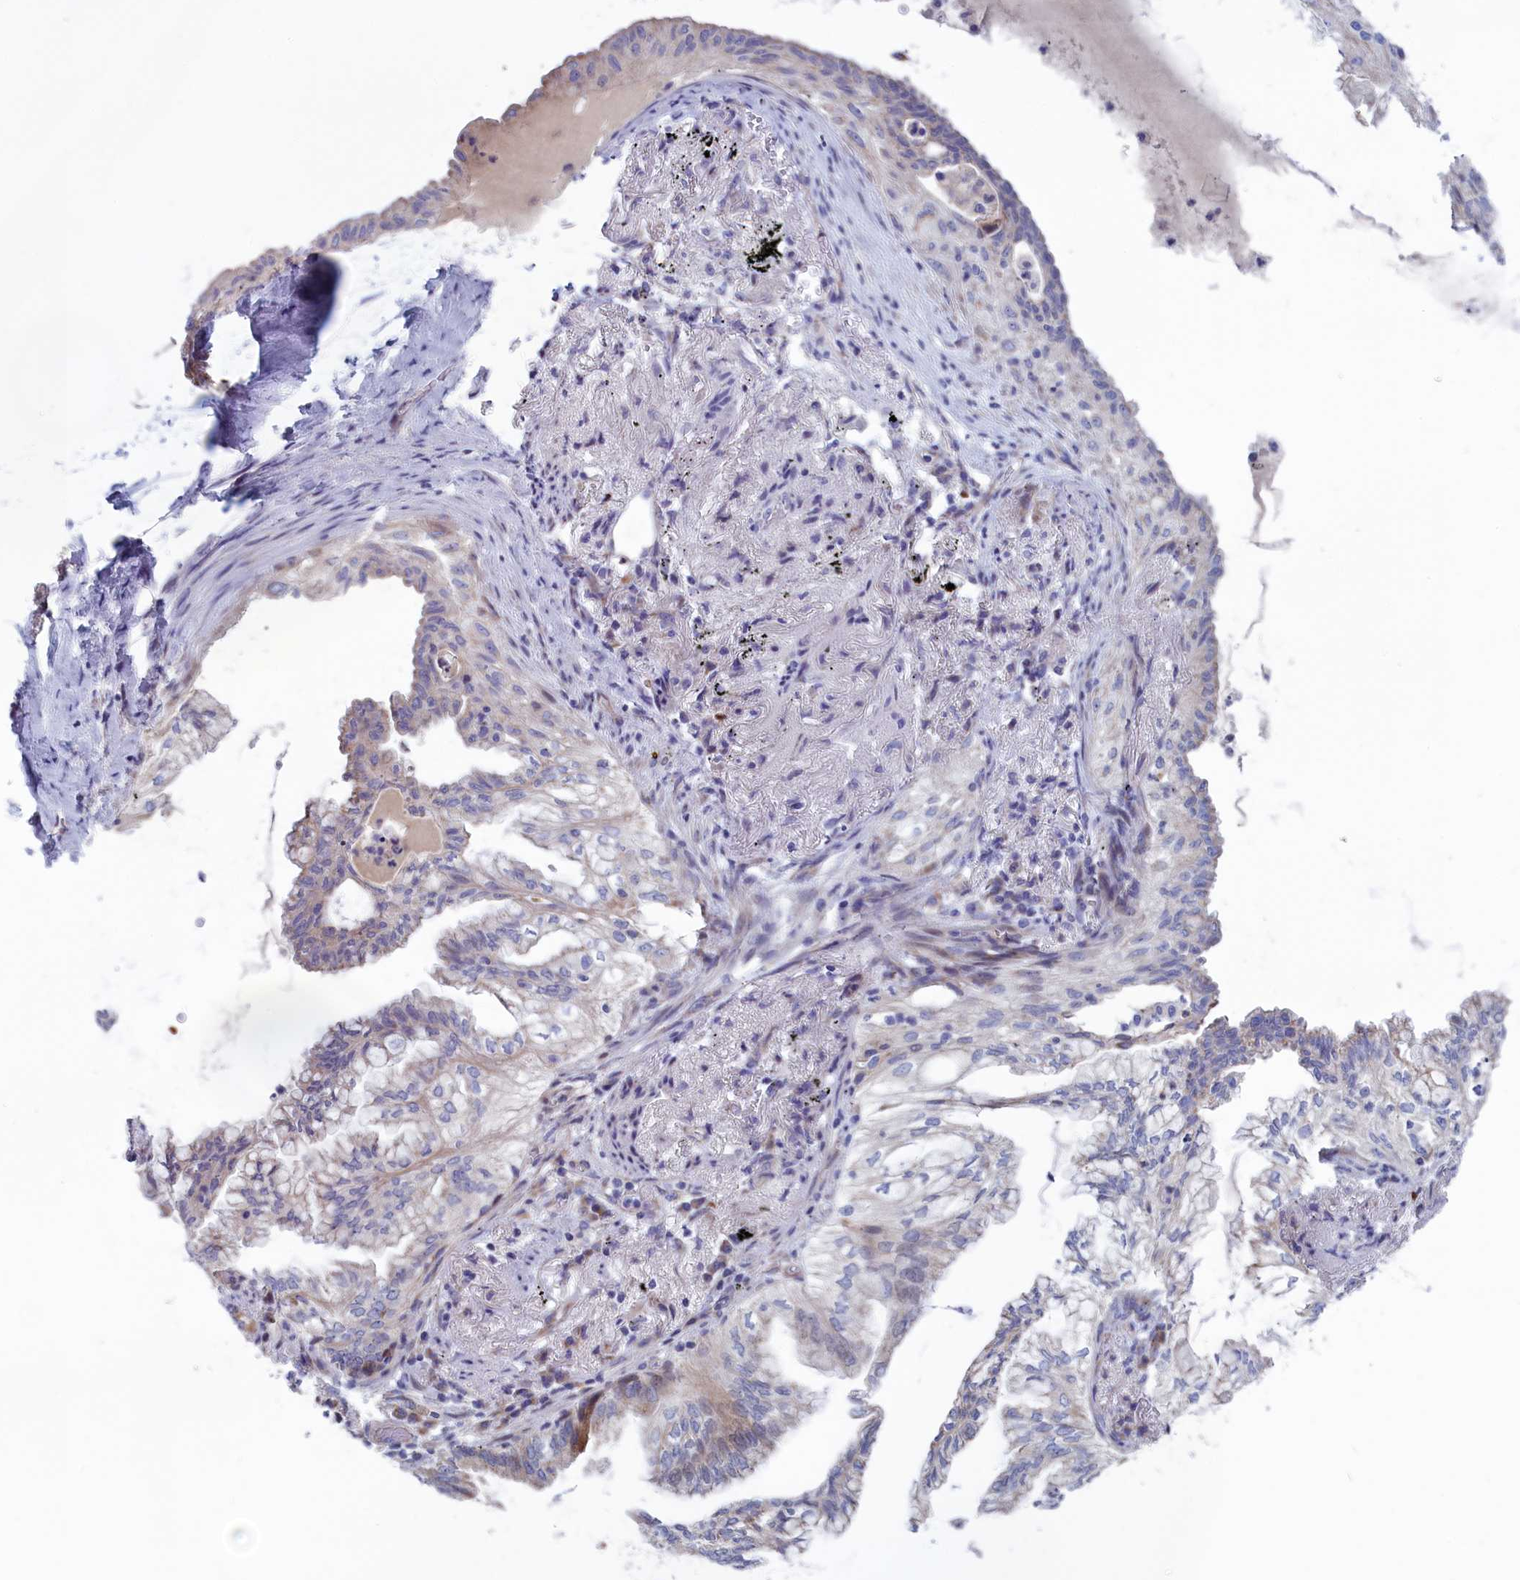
{"staining": {"intensity": "negative", "quantity": "none", "location": "none"}, "tissue": "lung cancer", "cell_type": "Tumor cells", "image_type": "cancer", "snomed": [{"axis": "morphology", "description": "Adenocarcinoma, NOS"}, {"axis": "topography", "description": "Lung"}], "caption": "Immunohistochemical staining of lung cancer (adenocarcinoma) reveals no significant positivity in tumor cells.", "gene": "NIBAN3", "patient": {"sex": "female", "age": 70}}